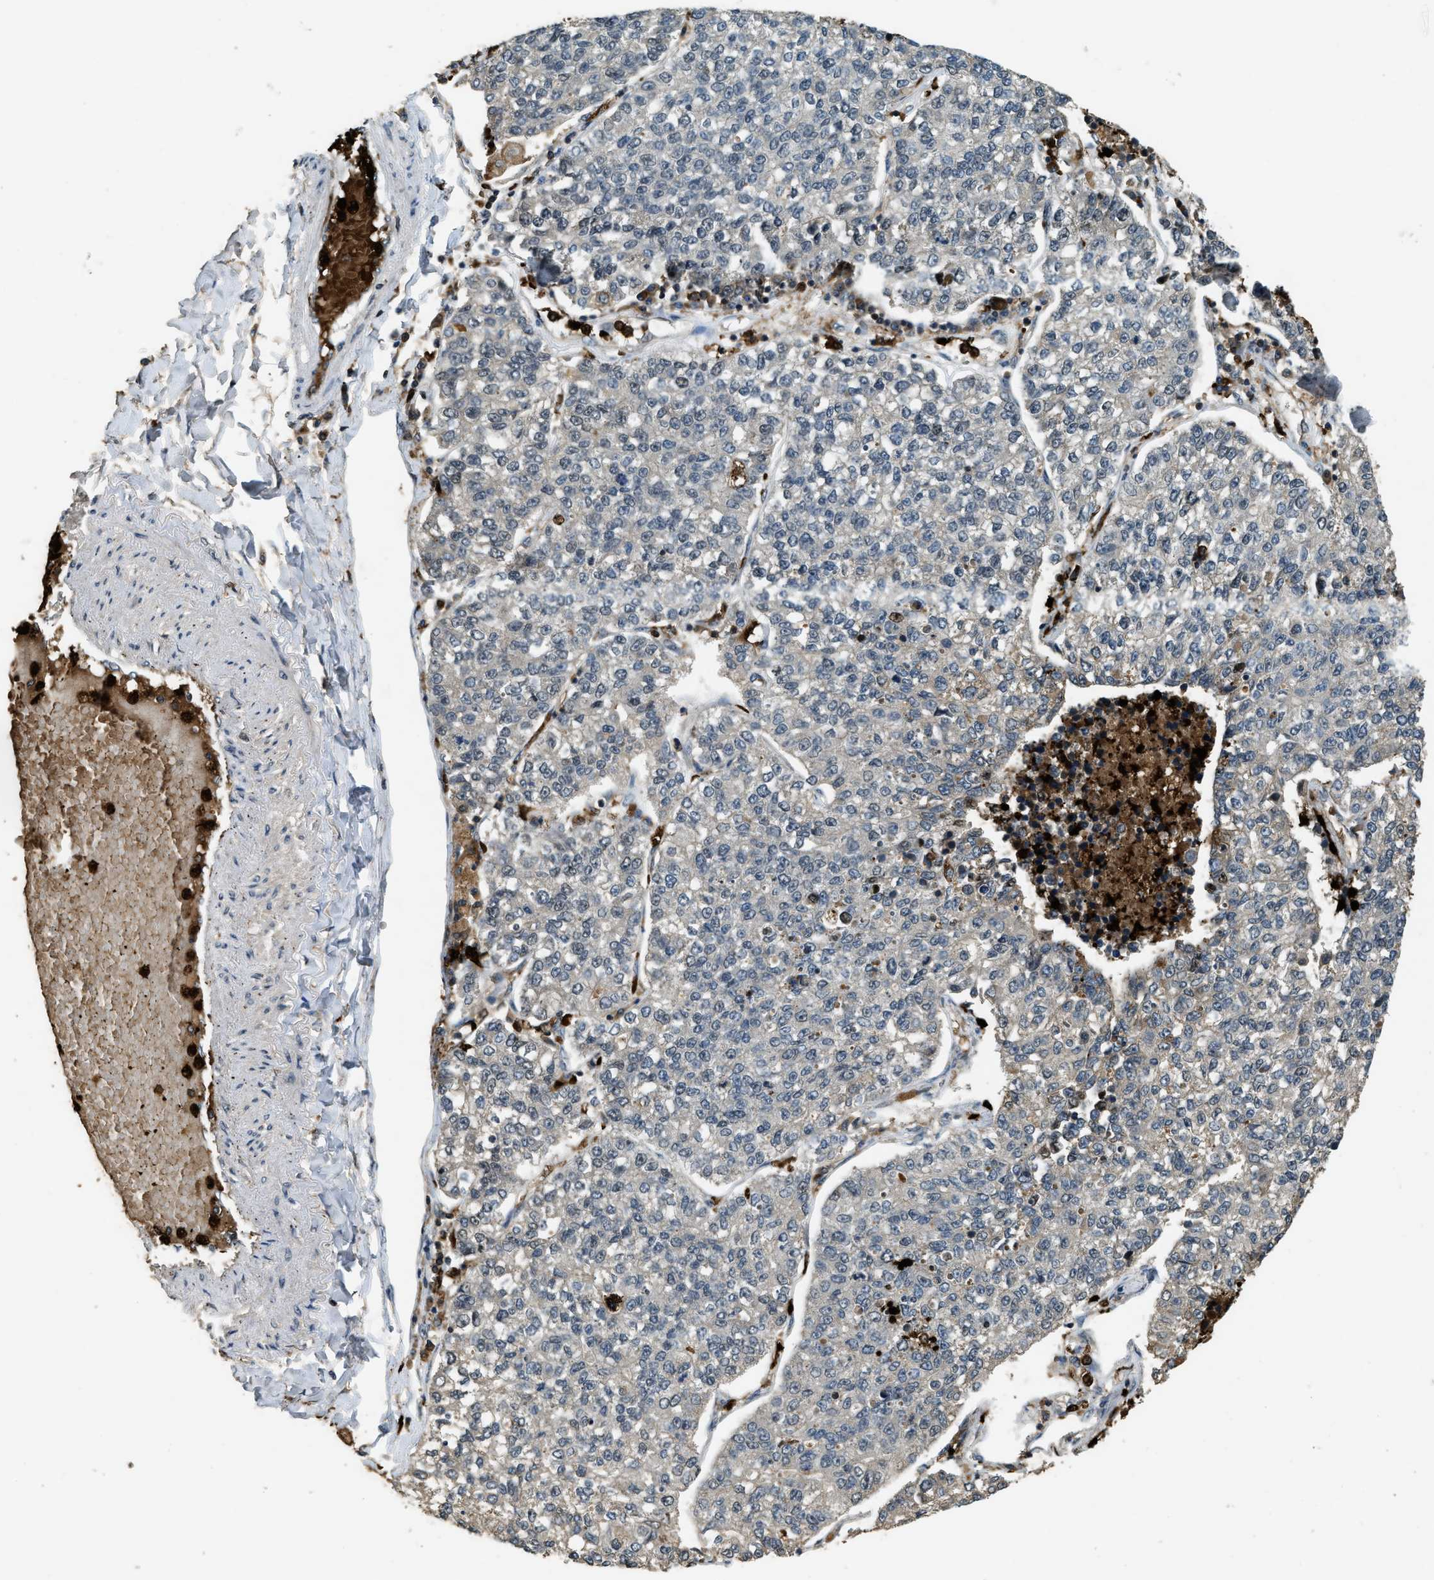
{"staining": {"intensity": "negative", "quantity": "none", "location": "none"}, "tissue": "lung cancer", "cell_type": "Tumor cells", "image_type": "cancer", "snomed": [{"axis": "morphology", "description": "Adenocarcinoma, NOS"}, {"axis": "topography", "description": "Lung"}], "caption": "Lung adenocarcinoma stained for a protein using immunohistochemistry (IHC) exhibits no positivity tumor cells.", "gene": "RNF141", "patient": {"sex": "male", "age": 49}}